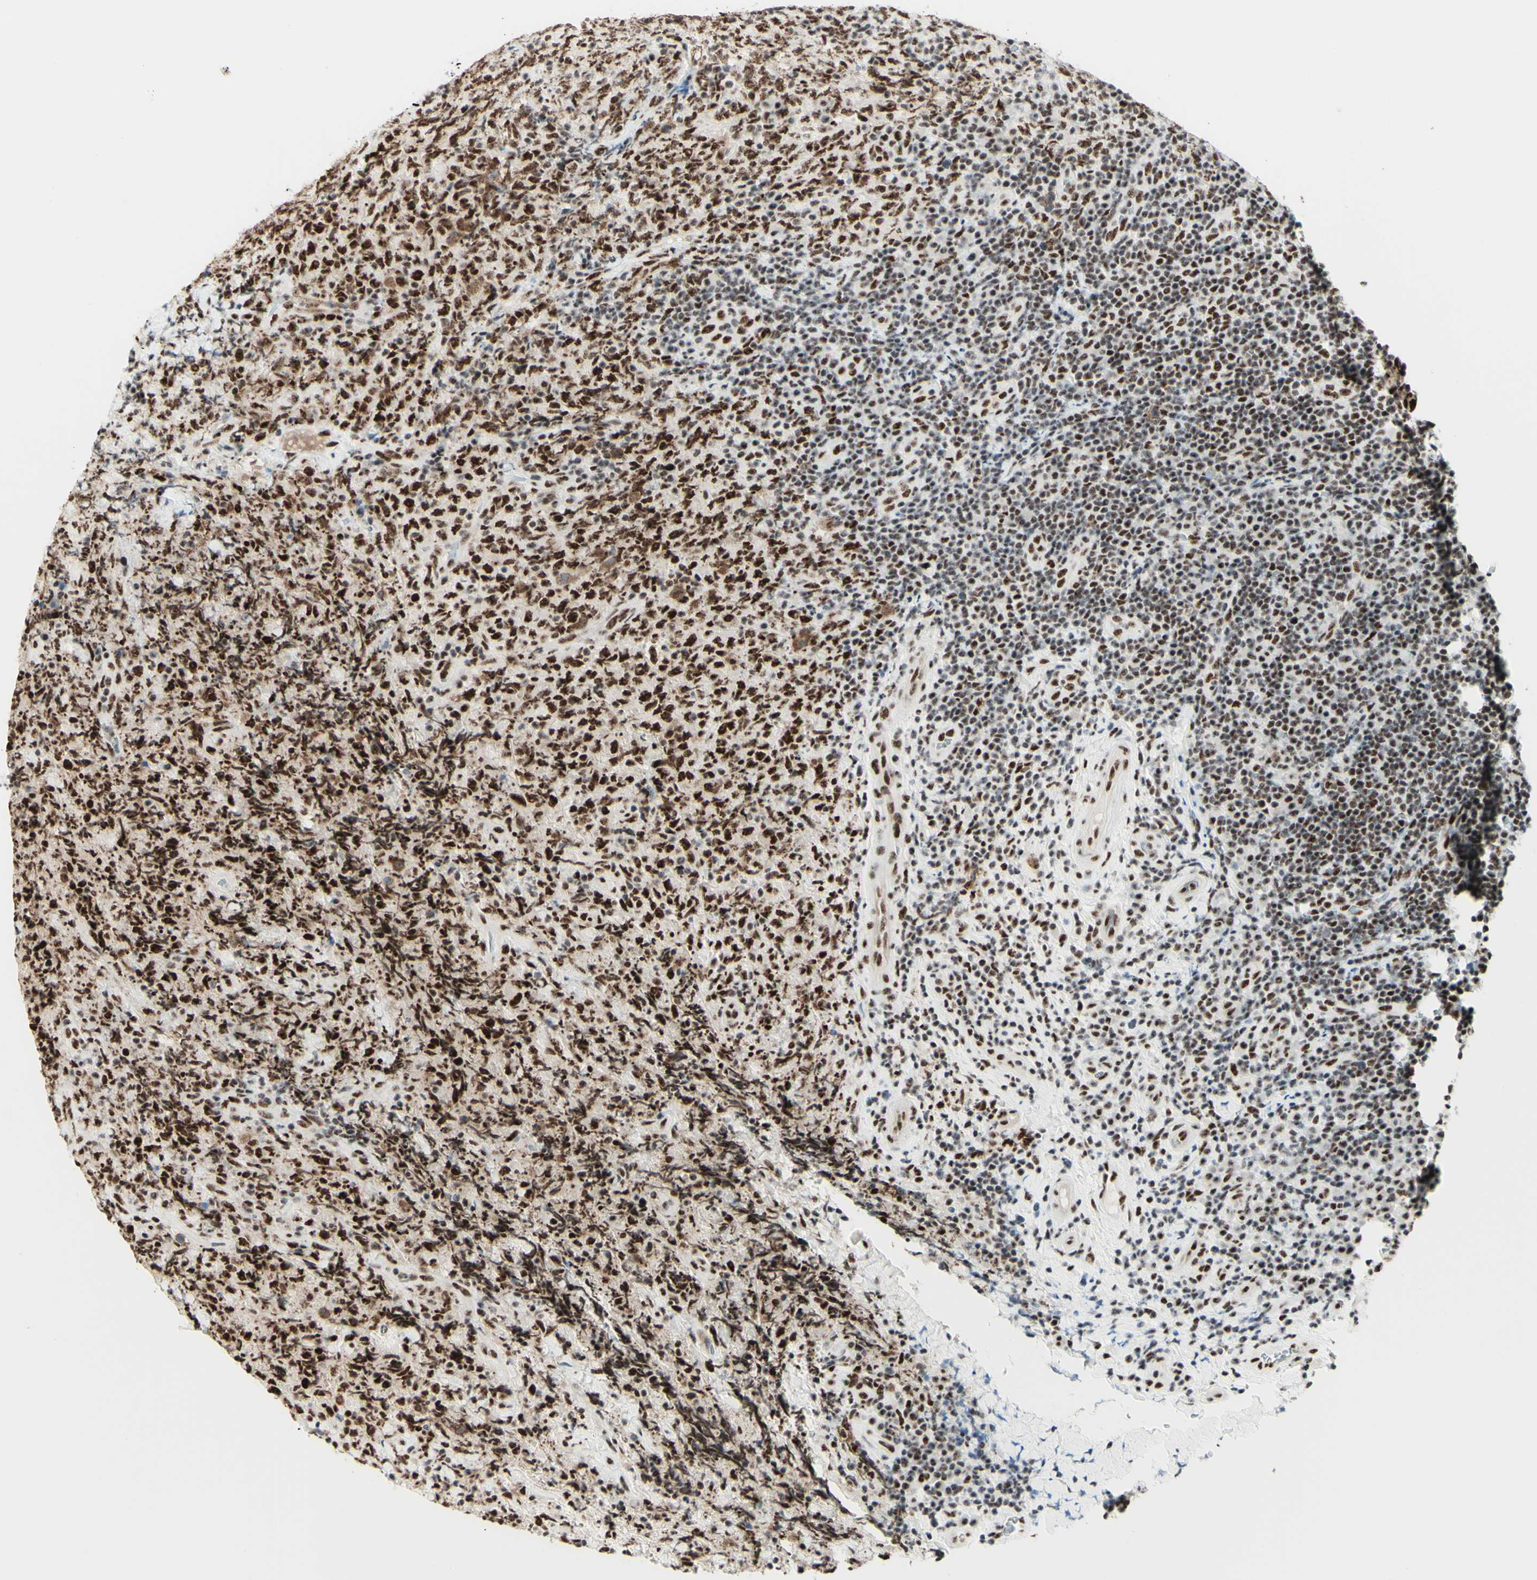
{"staining": {"intensity": "strong", "quantity": ">75%", "location": "nuclear"}, "tissue": "lymphoma", "cell_type": "Tumor cells", "image_type": "cancer", "snomed": [{"axis": "morphology", "description": "Malignant lymphoma, non-Hodgkin's type, High grade"}, {"axis": "topography", "description": "Tonsil"}], "caption": "Immunohistochemistry staining of lymphoma, which exhibits high levels of strong nuclear expression in approximately >75% of tumor cells indicating strong nuclear protein positivity. The staining was performed using DAB (brown) for protein detection and nuclei were counterstained in hematoxylin (blue).", "gene": "WTAP", "patient": {"sex": "female", "age": 36}}